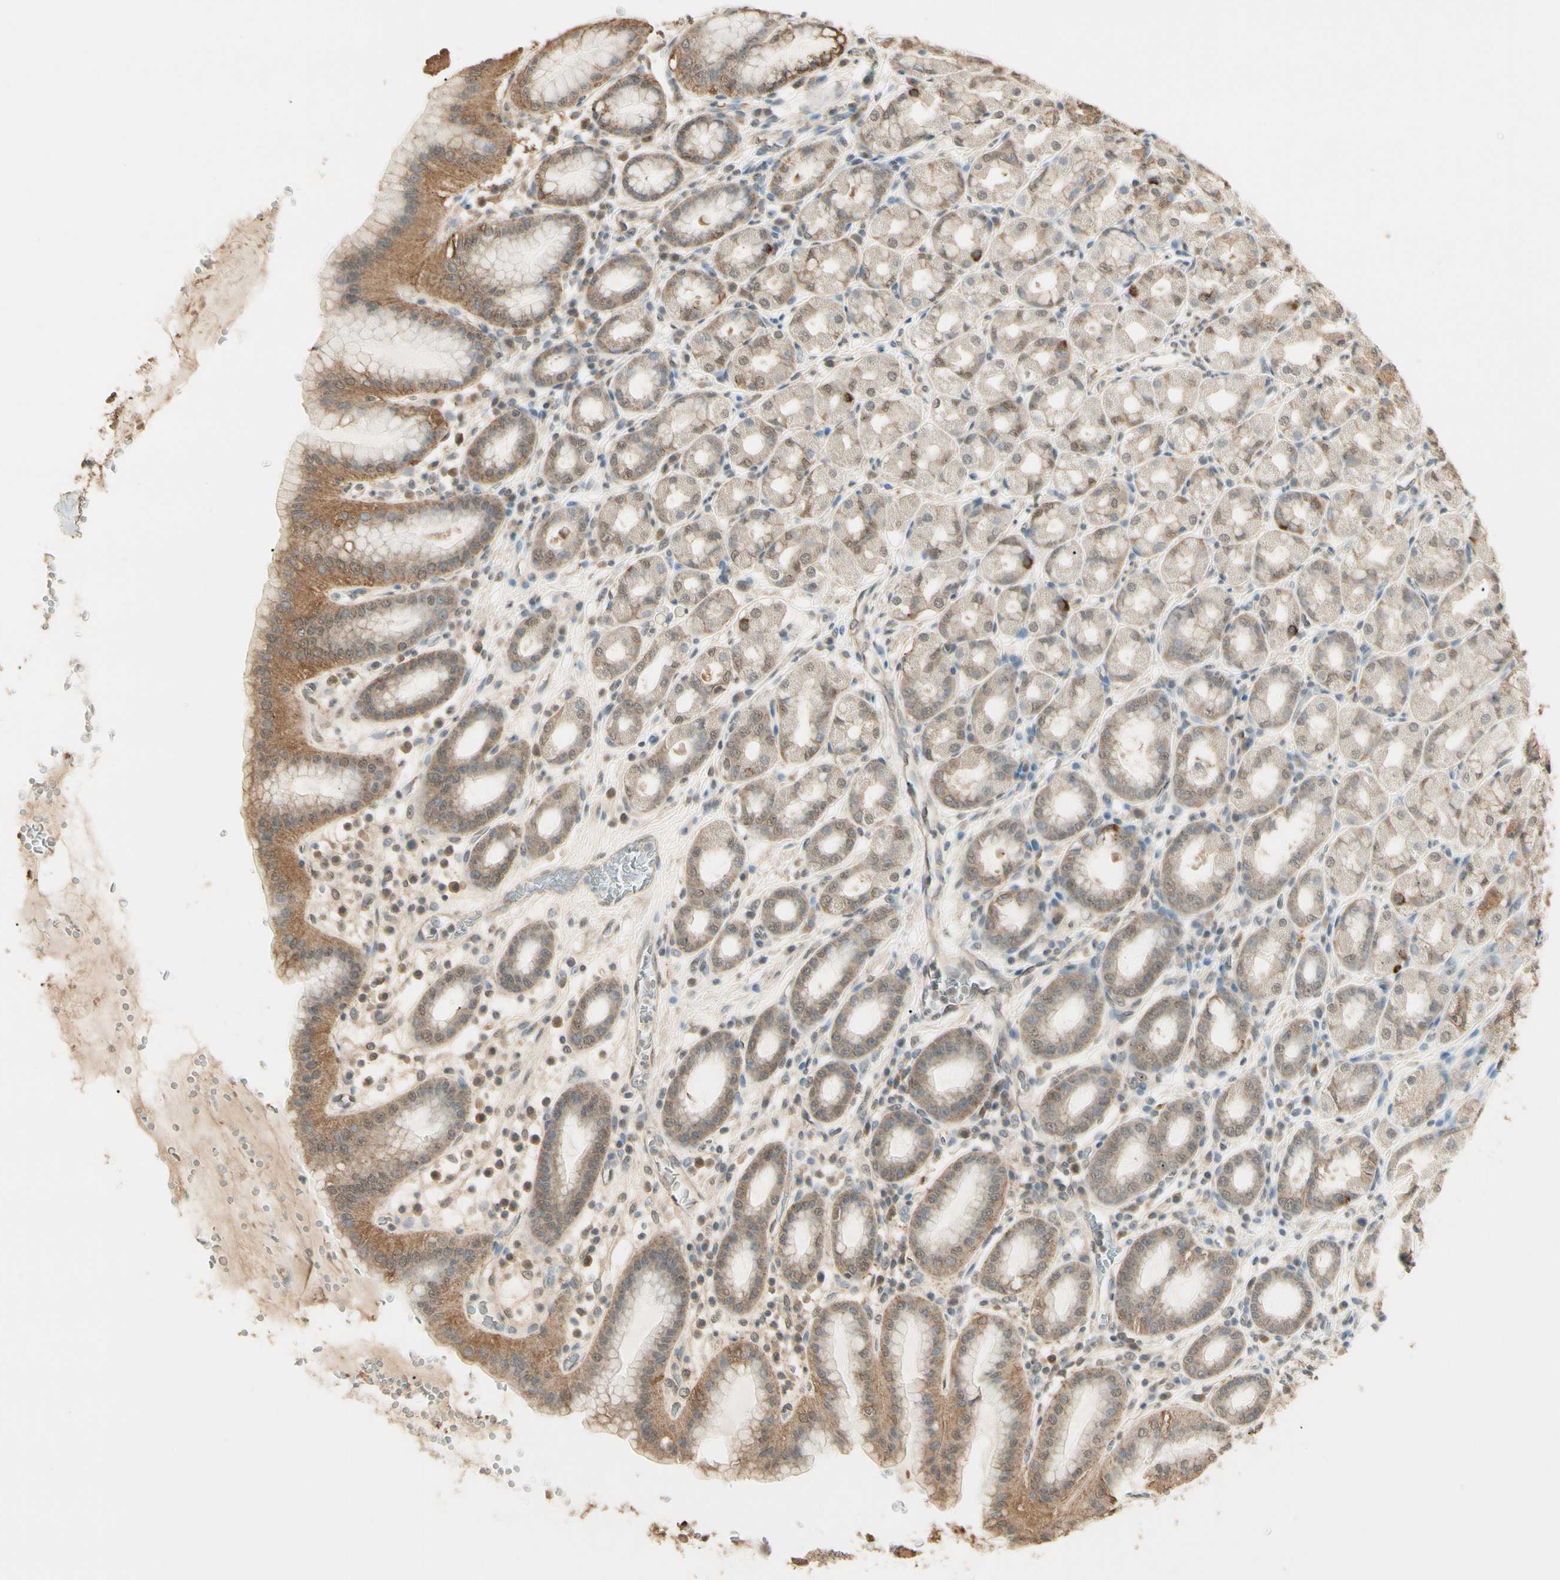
{"staining": {"intensity": "moderate", "quantity": ">75%", "location": "cytoplasmic/membranous"}, "tissue": "stomach", "cell_type": "Glandular cells", "image_type": "normal", "snomed": [{"axis": "morphology", "description": "Normal tissue, NOS"}, {"axis": "topography", "description": "Stomach, upper"}], "caption": "Protein expression analysis of benign human stomach reveals moderate cytoplasmic/membranous expression in approximately >75% of glandular cells.", "gene": "SGCA", "patient": {"sex": "male", "age": 68}}